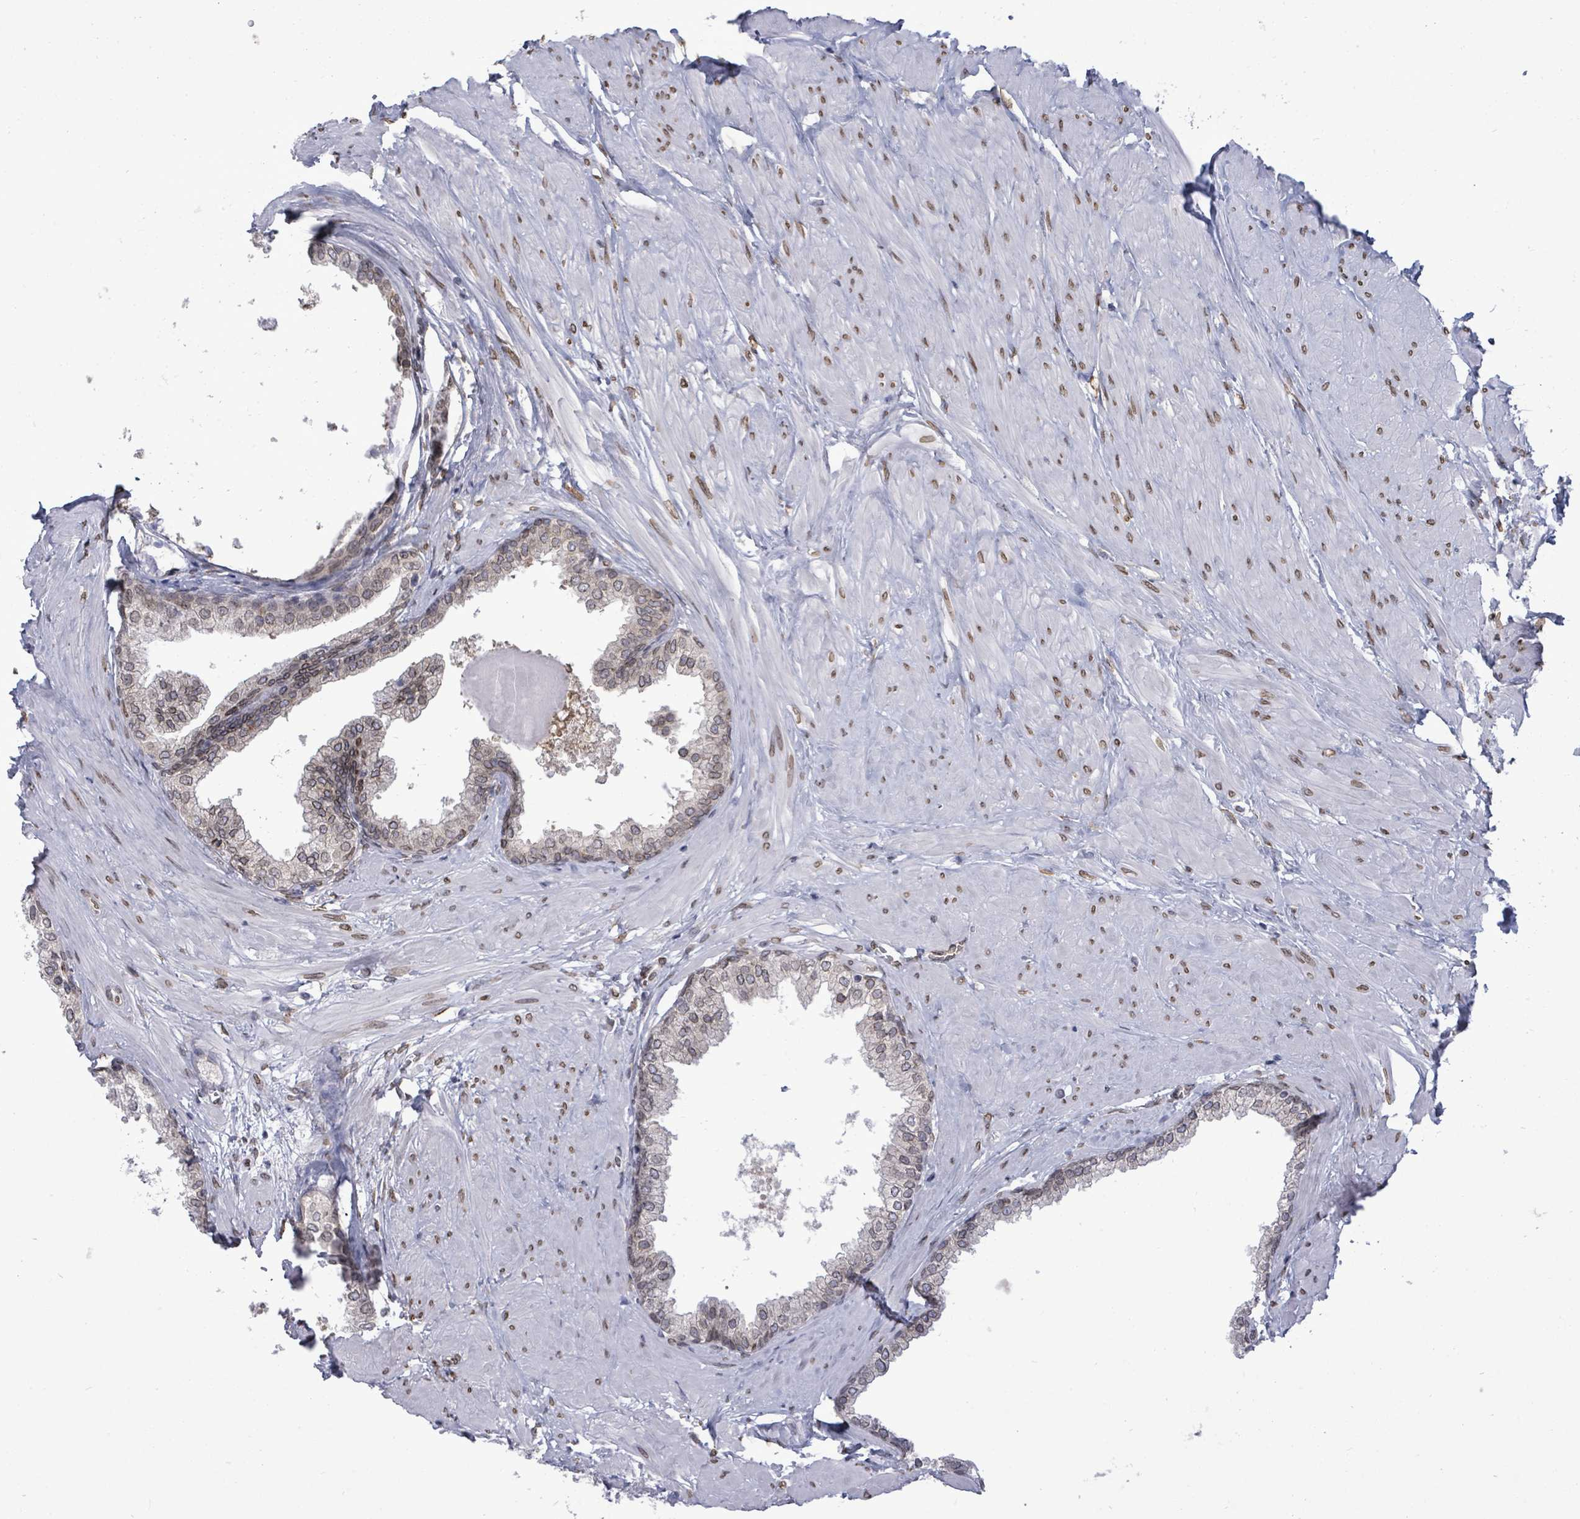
{"staining": {"intensity": "weak", "quantity": "<25%", "location": "cytoplasmic/membranous,nuclear"}, "tissue": "prostate", "cell_type": "Glandular cells", "image_type": "normal", "snomed": [{"axis": "morphology", "description": "Normal tissue, NOS"}, {"axis": "topography", "description": "Prostate"}], "caption": "Immunohistochemistry histopathology image of benign prostate: prostate stained with DAB (3,3'-diaminobenzidine) exhibits no significant protein staining in glandular cells.", "gene": "ARFGAP1", "patient": {"sex": "male", "age": 48}}